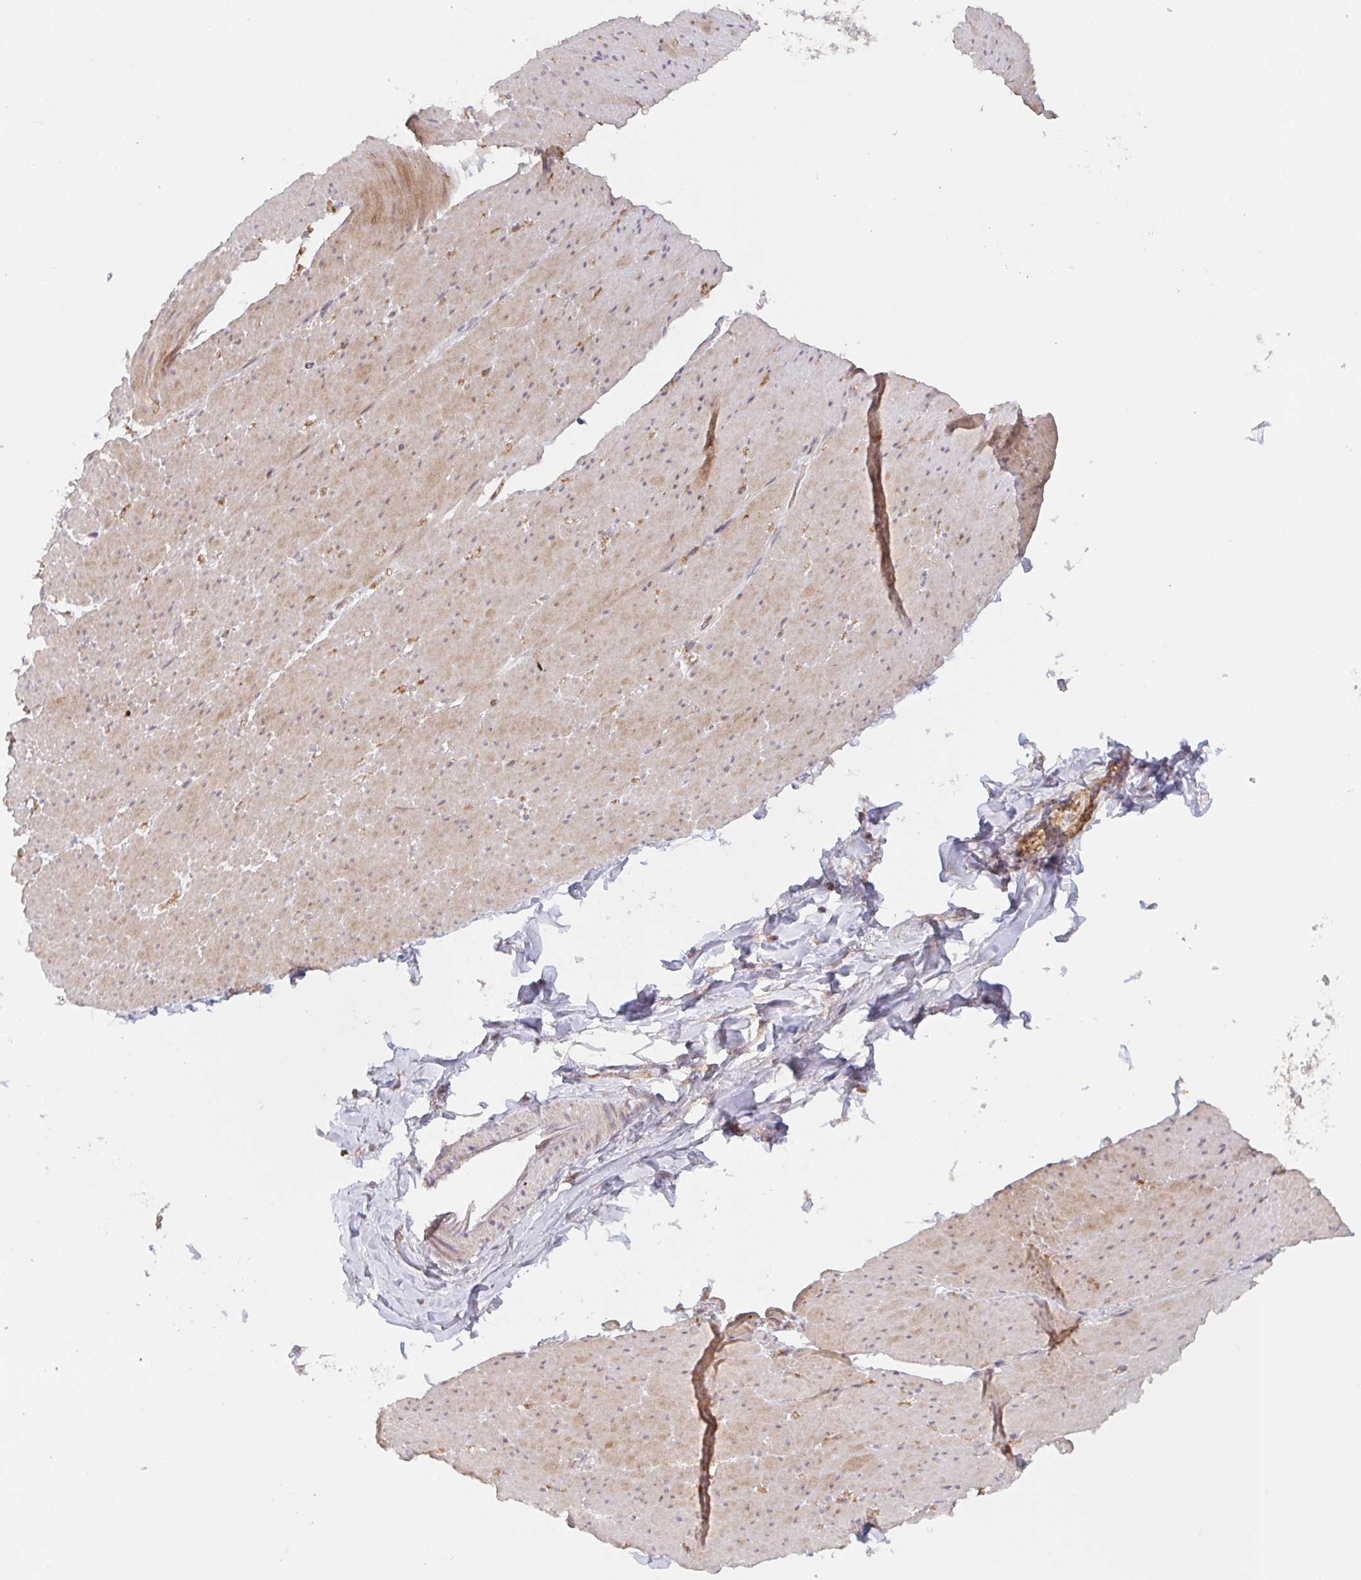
{"staining": {"intensity": "moderate", "quantity": "<25%", "location": "cytoplasmic/membranous"}, "tissue": "smooth muscle", "cell_type": "Smooth muscle cells", "image_type": "normal", "snomed": [{"axis": "morphology", "description": "Normal tissue, NOS"}, {"axis": "topography", "description": "Smooth muscle"}, {"axis": "topography", "description": "Rectum"}], "caption": "Immunohistochemical staining of normal human smooth muscle exhibits low levels of moderate cytoplasmic/membranous positivity in approximately <25% of smooth muscle cells. The staining is performed using DAB (3,3'-diaminobenzidine) brown chromogen to label protein expression. The nuclei are counter-stained blue using hematoxylin.", "gene": "DCST1", "patient": {"sex": "male", "age": 53}}